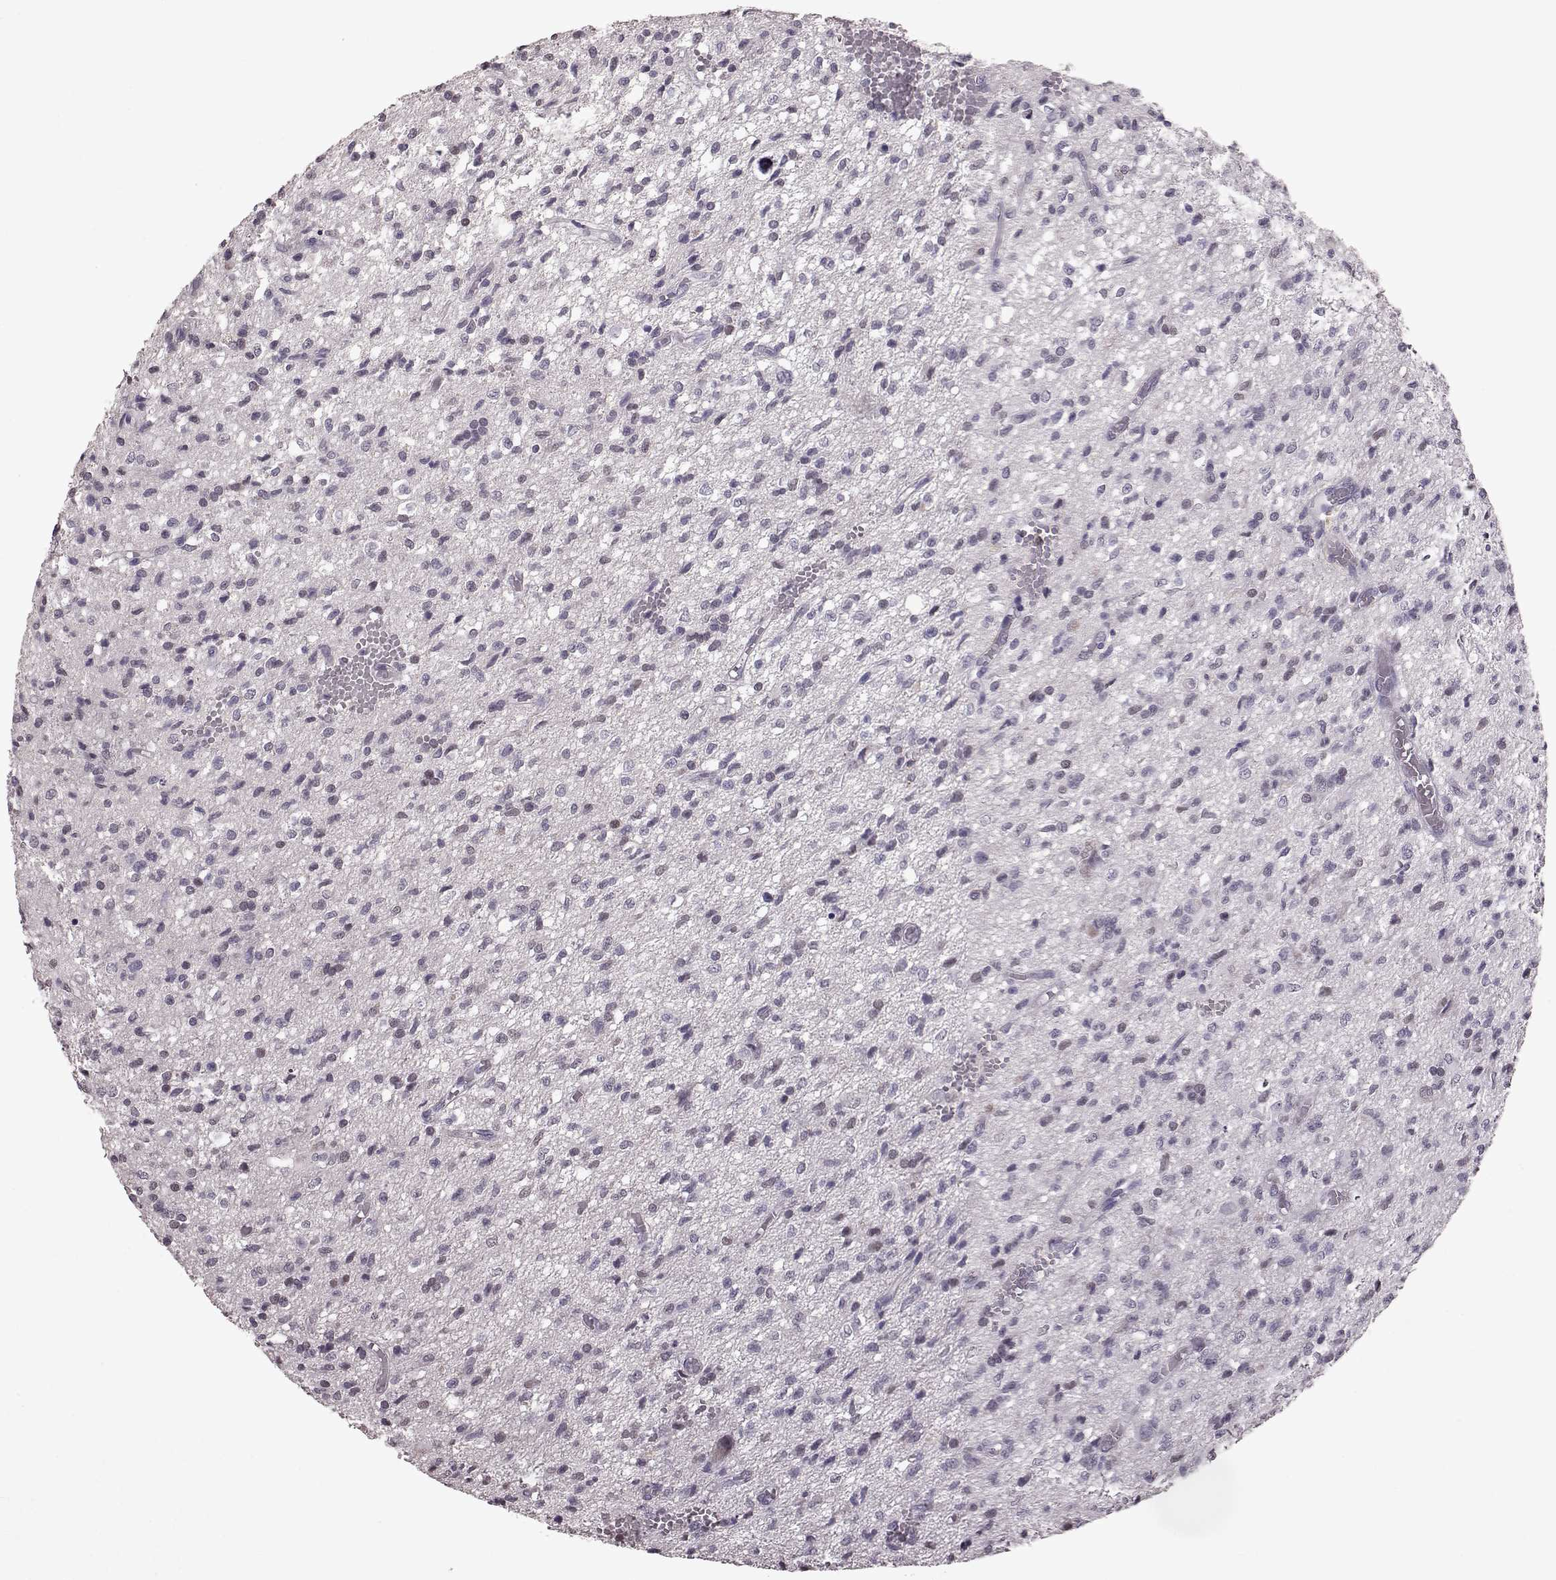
{"staining": {"intensity": "negative", "quantity": "none", "location": "none"}, "tissue": "glioma", "cell_type": "Tumor cells", "image_type": "cancer", "snomed": [{"axis": "morphology", "description": "Glioma, malignant, Low grade"}, {"axis": "topography", "description": "Brain"}], "caption": "Histopathology image shows no significant protein positivity in tumor cells of malignant glioma (low-grade). (Brightfield microscopy of DAB (3,3'-diaminobenzidine) immunohistochemistry at high magnification).", "gene": "TSKS", "patient": {"sex": "male", "age": 64}}